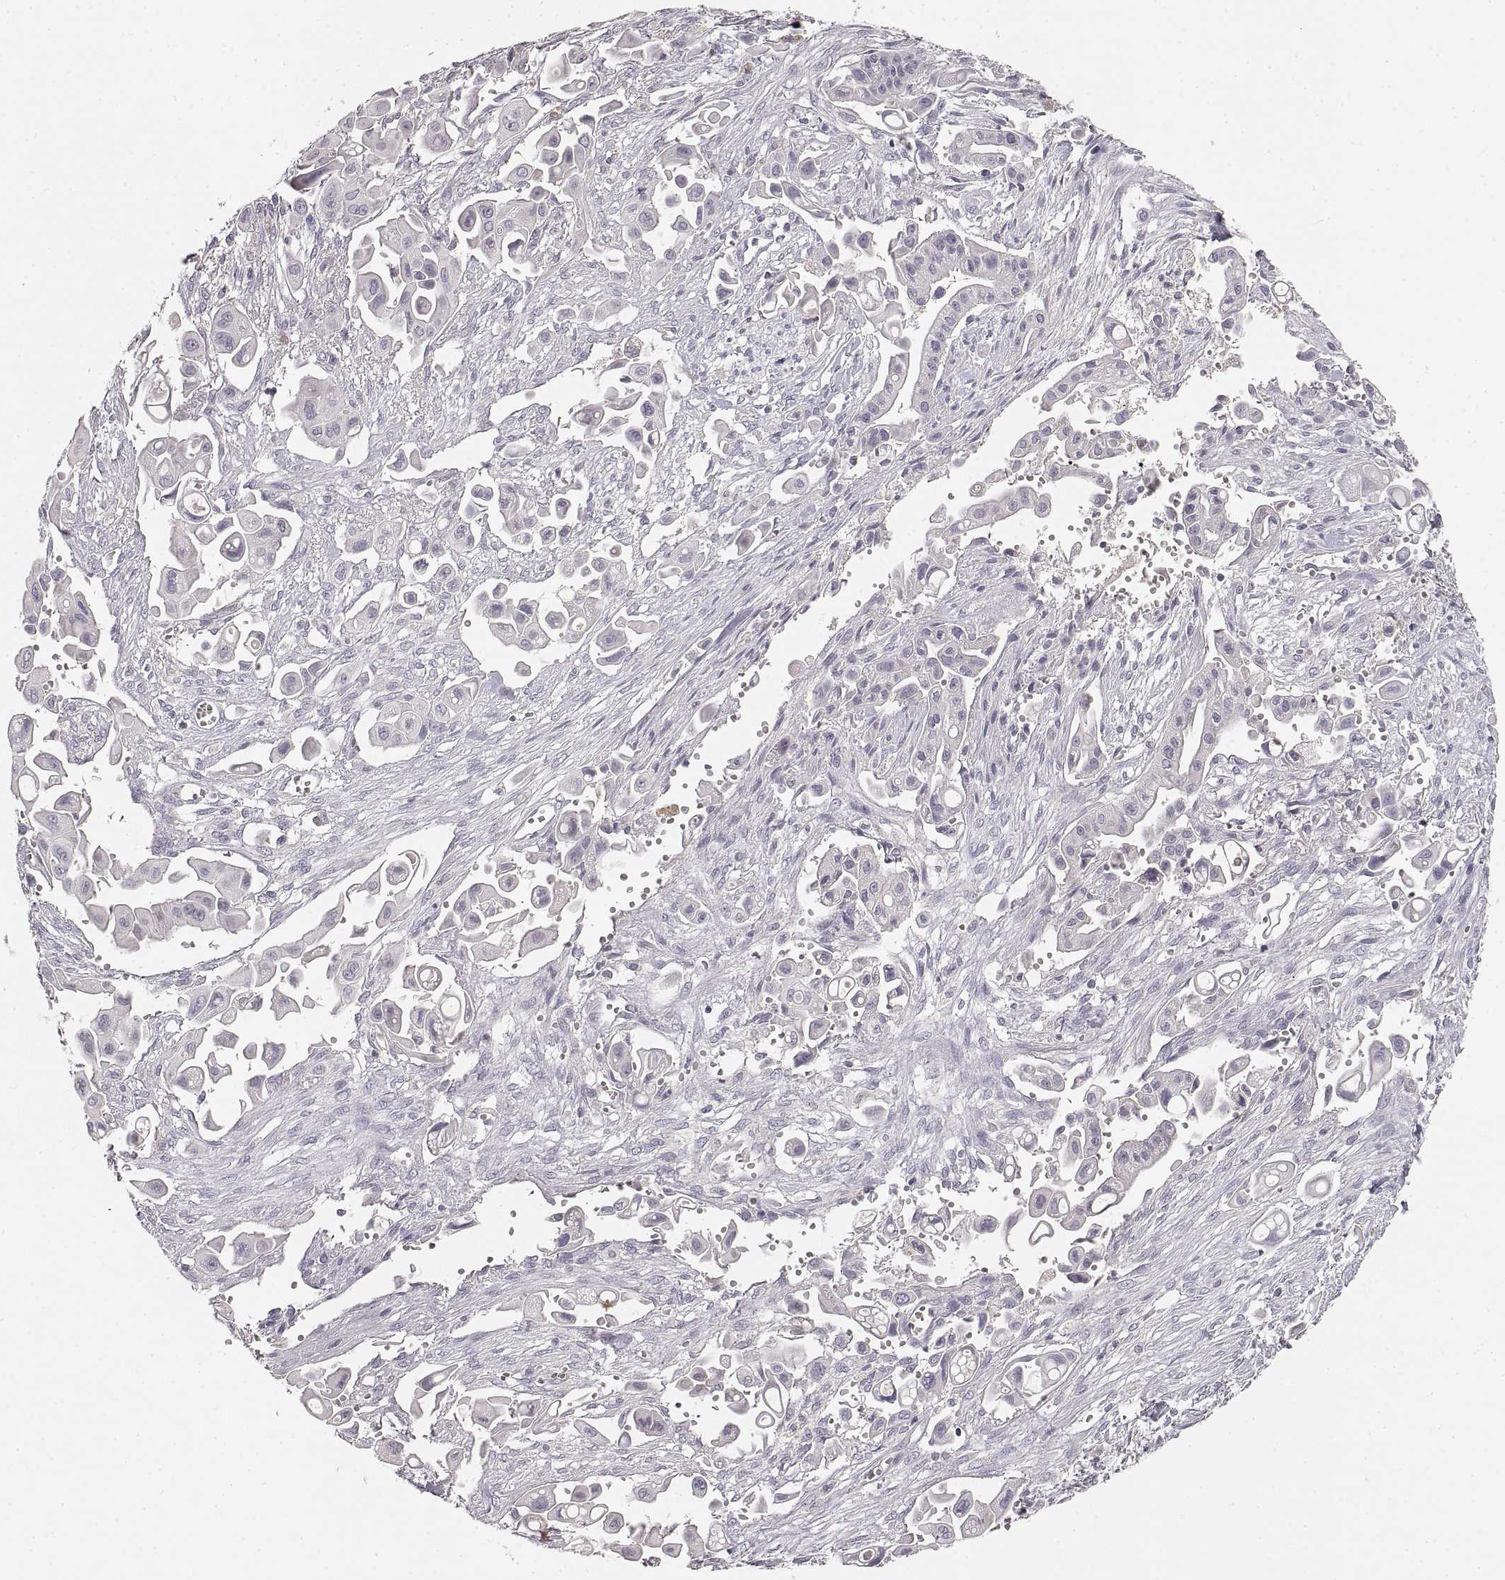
{"staining": {"intensity": "negative", "quantity": "none", "location": "none"}, "tissue": "pancreatic cancer", "cell_type": "Tumor cells", "image_type": "cancer", "snomed": [{"axis": "morphology", "description": "Adenocarcinoma, NOS"}, {"axis": "topography", "description": "Pancreas"}], "caption": "Adenocarcinoma (pancreatic) was stained to show a protein in brown. There is no significant staining in tumor cells.", "gene": "RUNDC3A", "patient": {"sex": "male", "age": 50}}